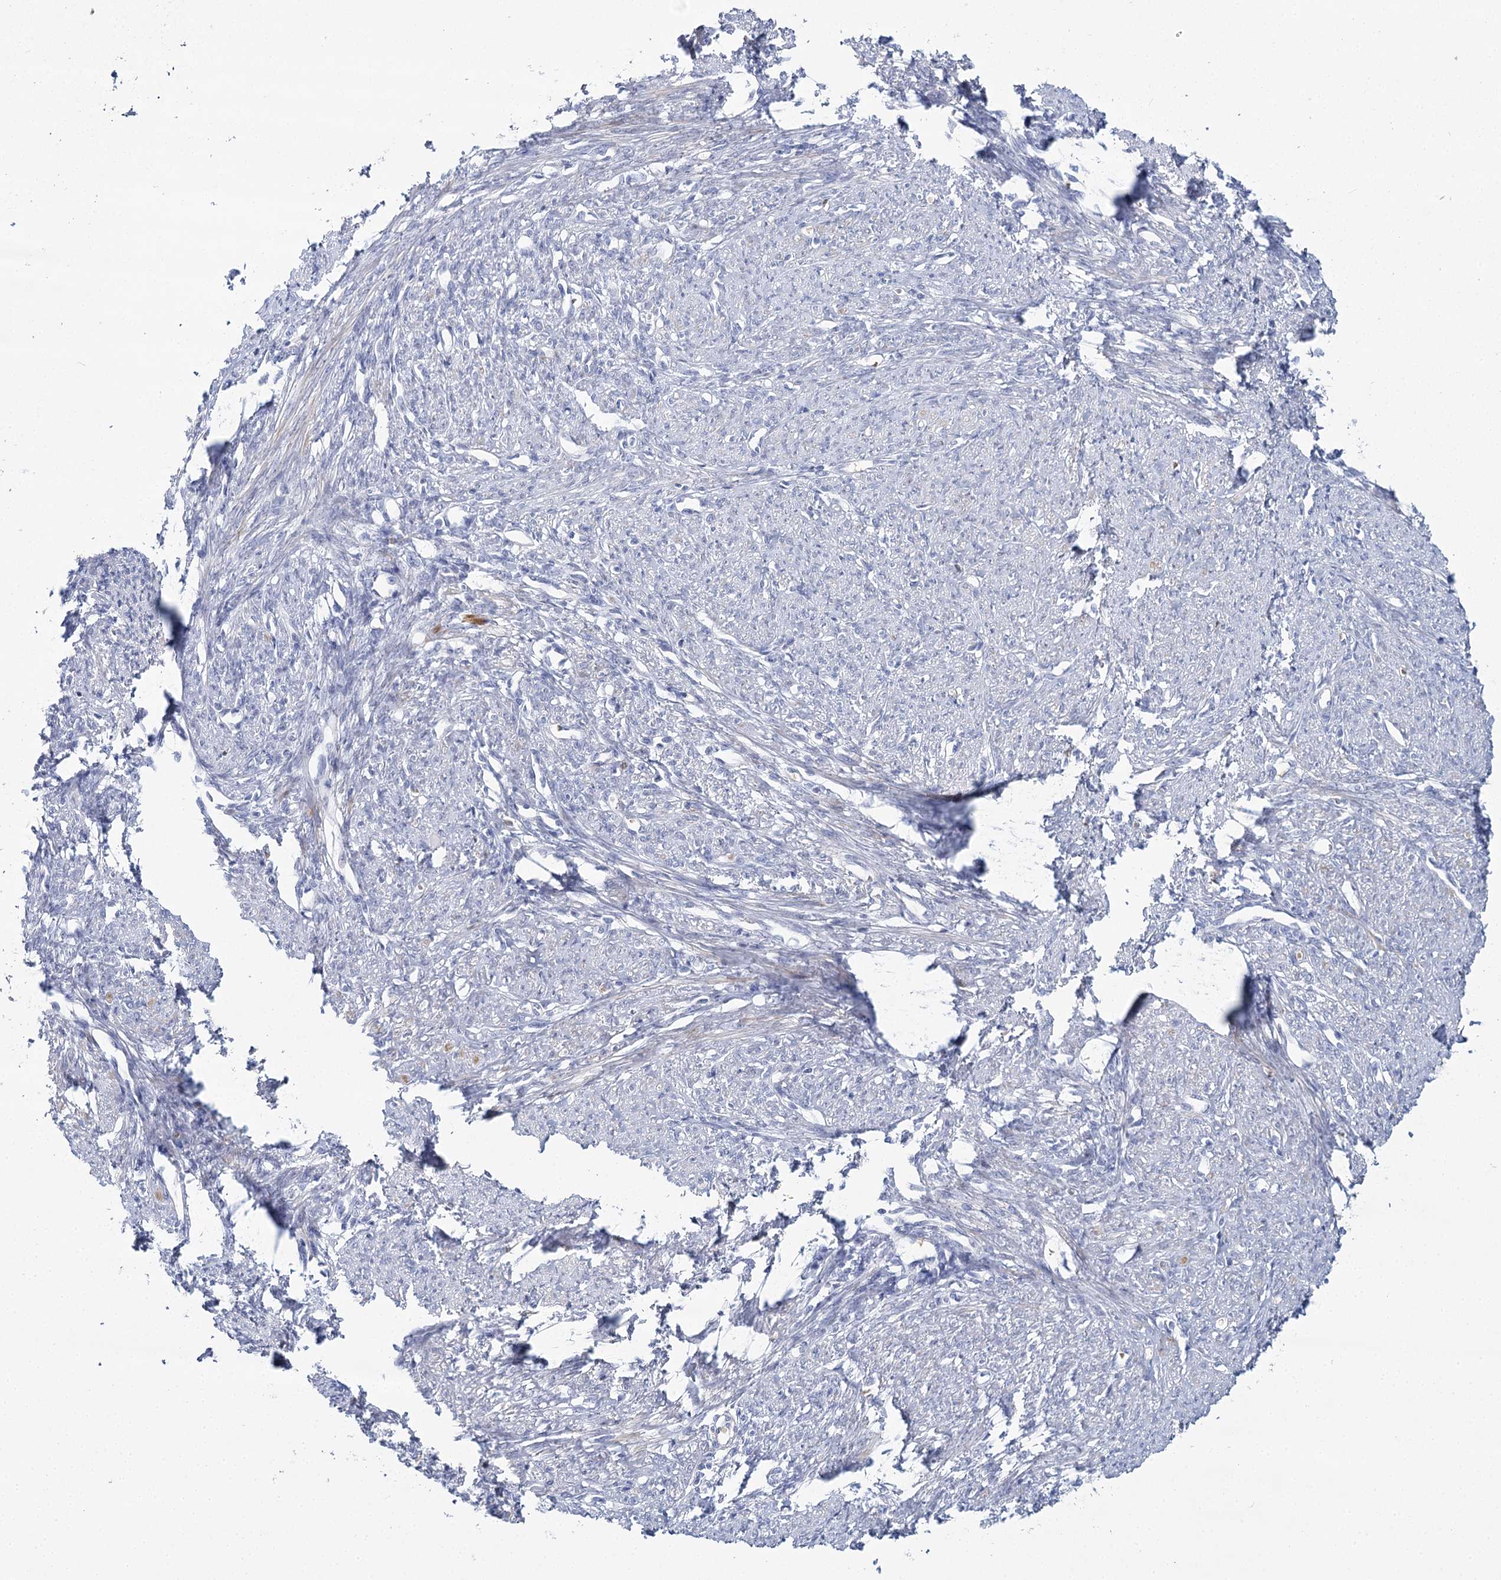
{"staining": {"intensity": "moderate", "quantity": "<25%", "location": "cytoplasmic/membranous"}, "tissue": "smooth muscle", "cell_type": "Smooth muscle cells", "image_type": "normal", "snomed": [{"axis": "morphology", "description": "Normal tissue, NOS"}, {"axis": "topography", "description": "Smooth muscle"}, {"axis": "topography", "description": "Uterus"}], "caption": "This image displays IHC staining of unremarkable human smooth muscle, with low moderate cytoplasmic/membranous expression in approximately <25% of smooth muscle cells.", "gene": "IGSF3", "patient": {"sex": "female", "age": 59}}